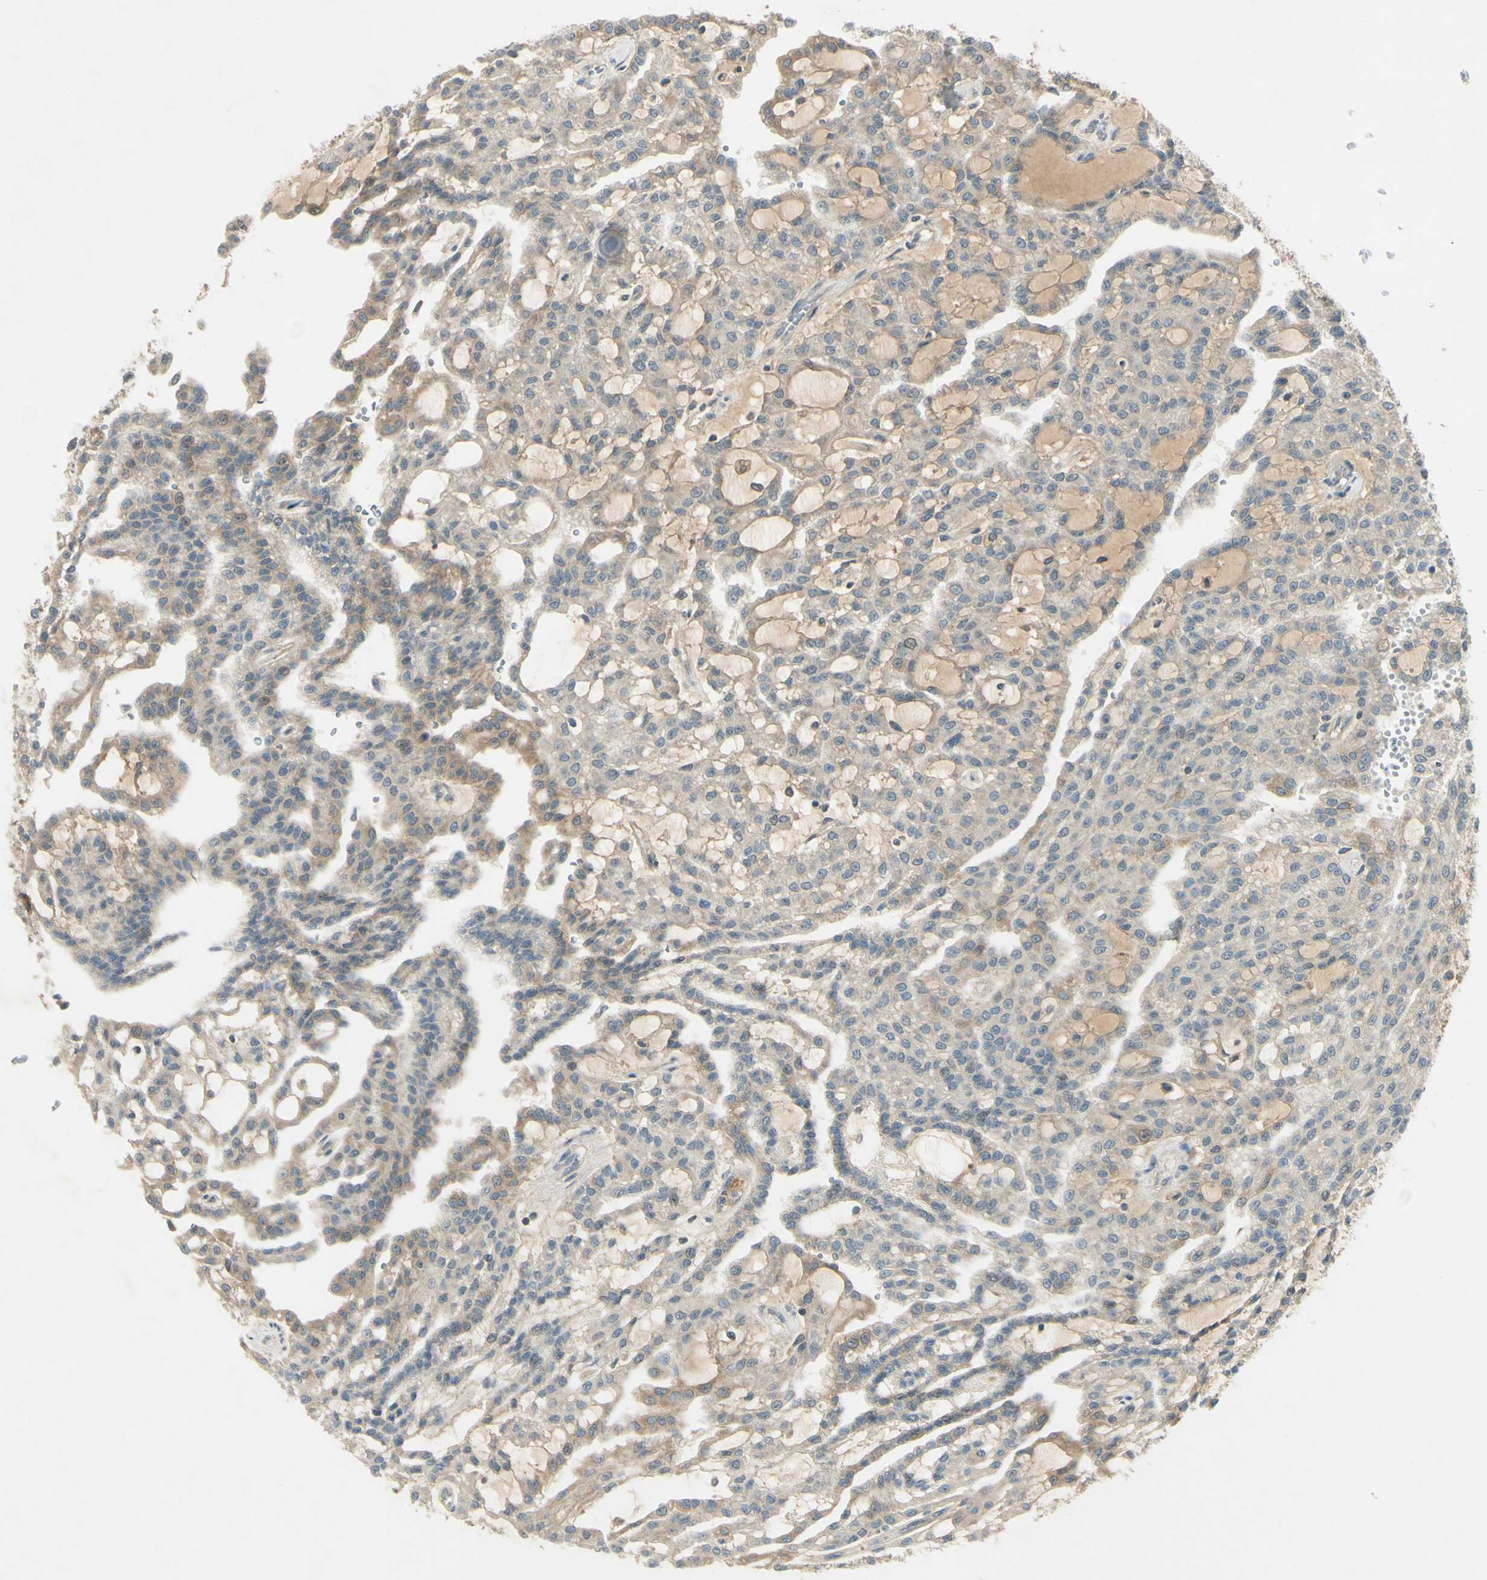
{"staining": {"intensity": "negative", "quantity": "none", "location": "none"}, "tissue": "renal cancer", "cell_type": "Tumor cells", "image_type": "cancer", "snomed": [{"axis": "morphology", "description": "Adenocarcinoma, NOS"}, {"axis": "topography", "description": "Kidney"}], "caption": "Immunohistochemistry photomicrograph of adenocarcinoma (renal) stained for a protein (brown), which displays no staining in tumor cells.", "gene": "RAD18", "patient": {"sex": "male", "age": 63}}